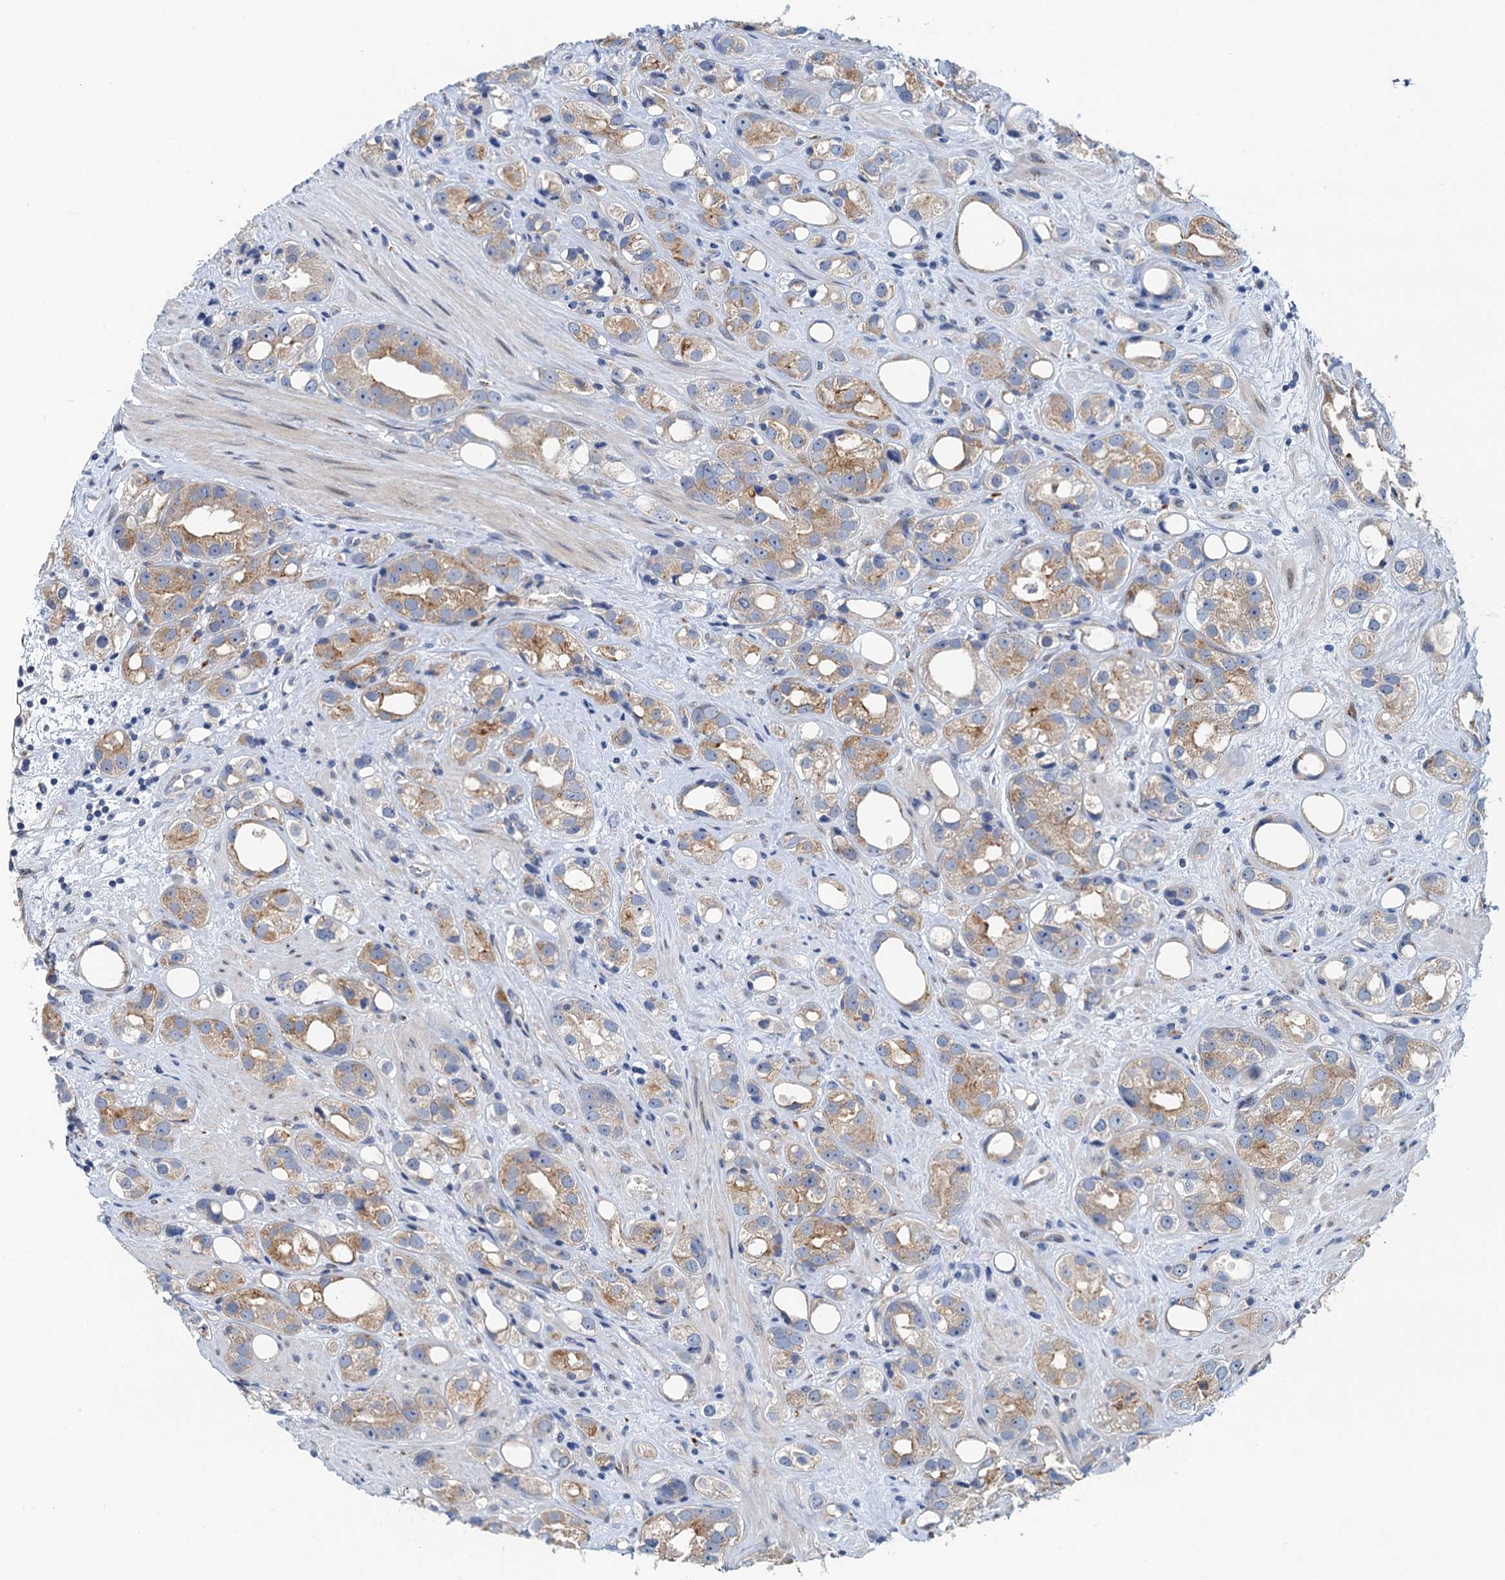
{"staining": {"intensity": "weak", "quantity": ">75%", "location": "cytoplasmic/membranous"}, "tissue": "prostate cancer", "cell_type": "Tumor cells", "image_type": "cancer", "snomed": [{"axis": "morphology", "description": "Adenocarcinoma, NOS"}, {"axis": "topography", "description": "Prostate"}], "caption": "A histopathology image of adenocarcinoma (prostate) stained for a protein demonstrates weak cytoplasmic/membranous brown staining in tumor cells.", "gene": "NBEA", "patient": {"sex": "male", "age": 79}}